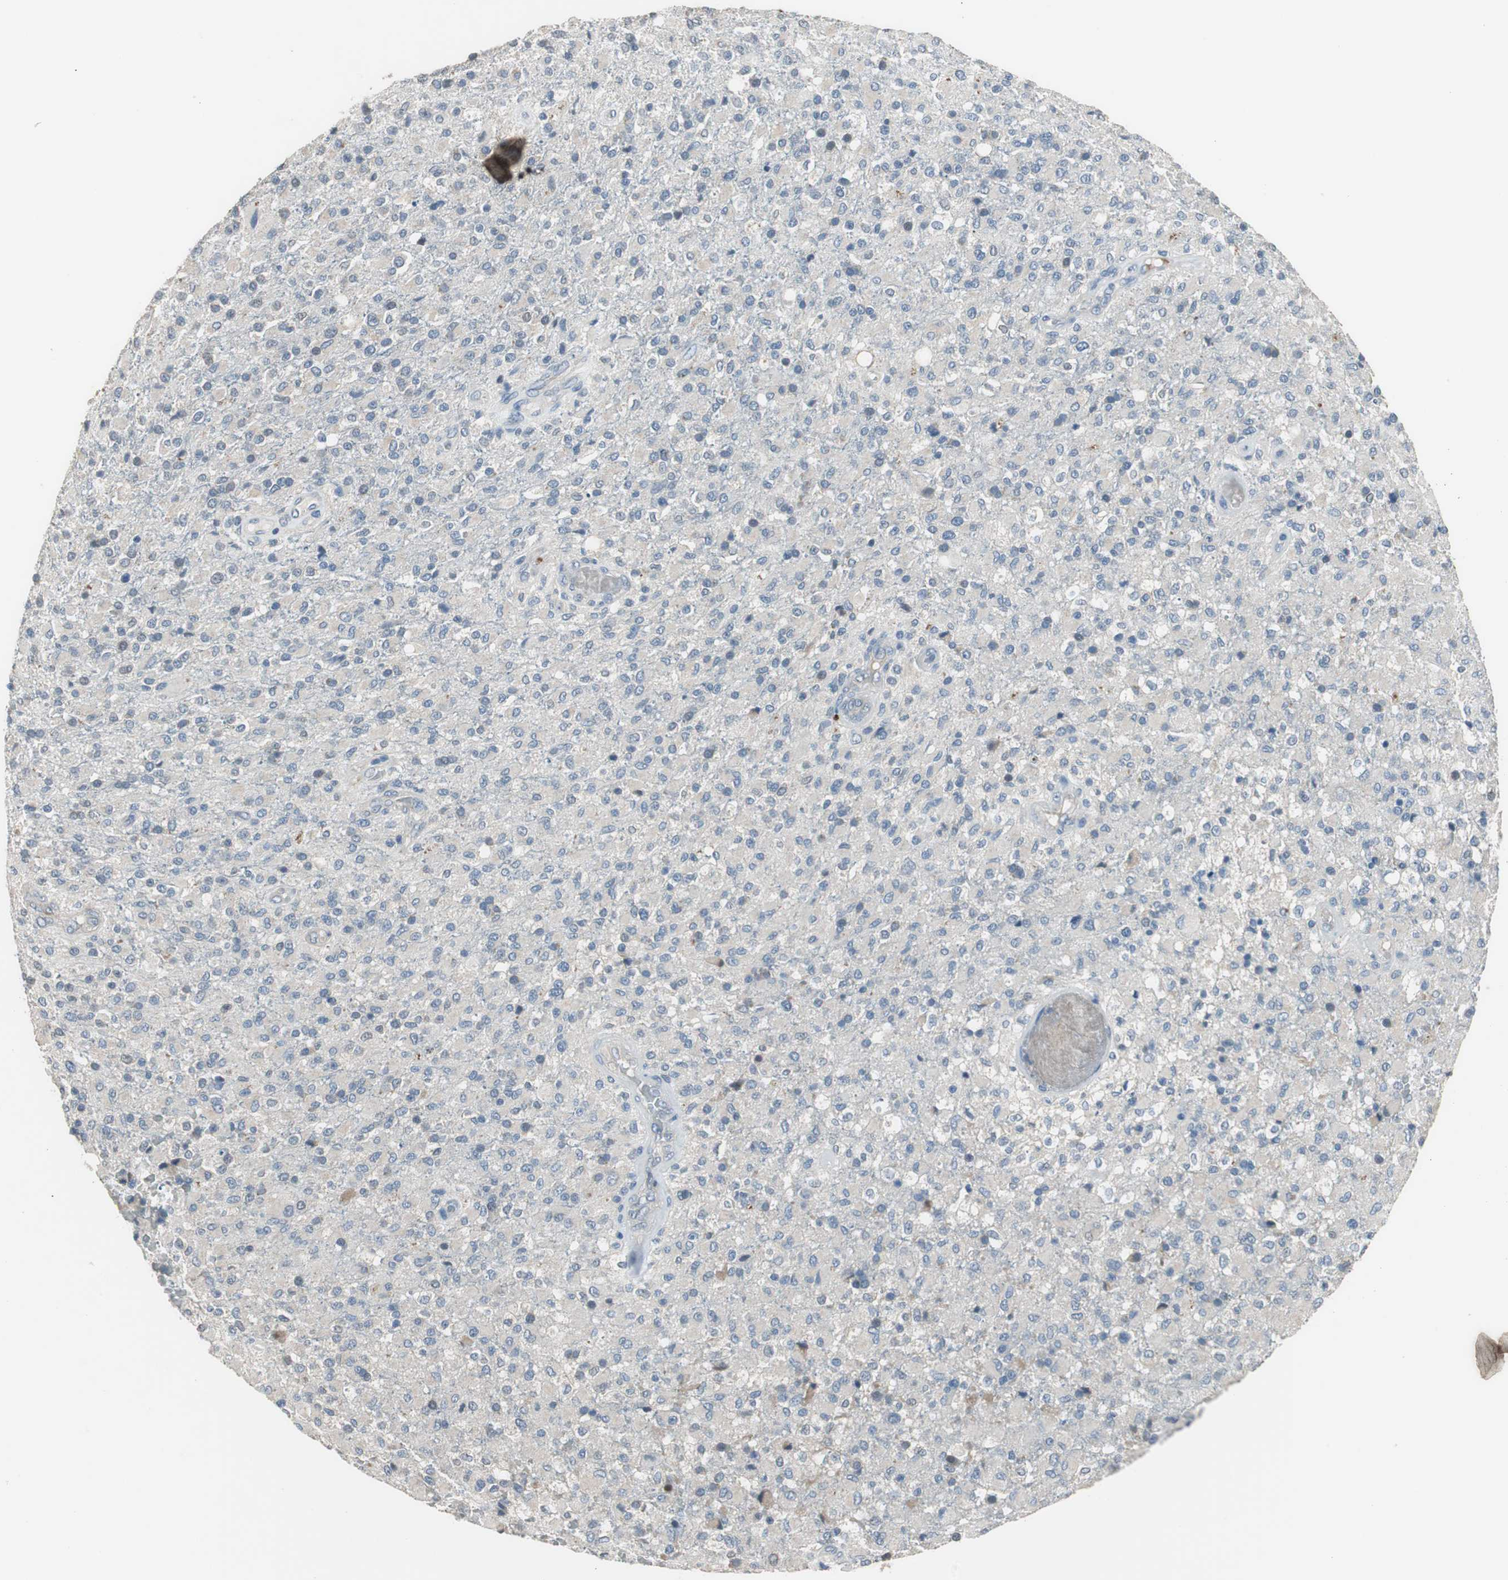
{"staining": {"intensity": "negative", "quantity": "none", "location": "none"}, "tissue": "glioma", "cell_type": "Tumor cells", "image_type": "cancer", "snomed": [{"axis": "morphology", "description": "Glioma, malignant, High grade"}, {"axis": "topography", "description": "Brain"}], "caption": "Human glioma stained for a protein using immunohistochemistry (IHC) displays no positivity in tumor cells.", "gene": "PI4KB", "patient": {"sex": "male", "age": 71}}